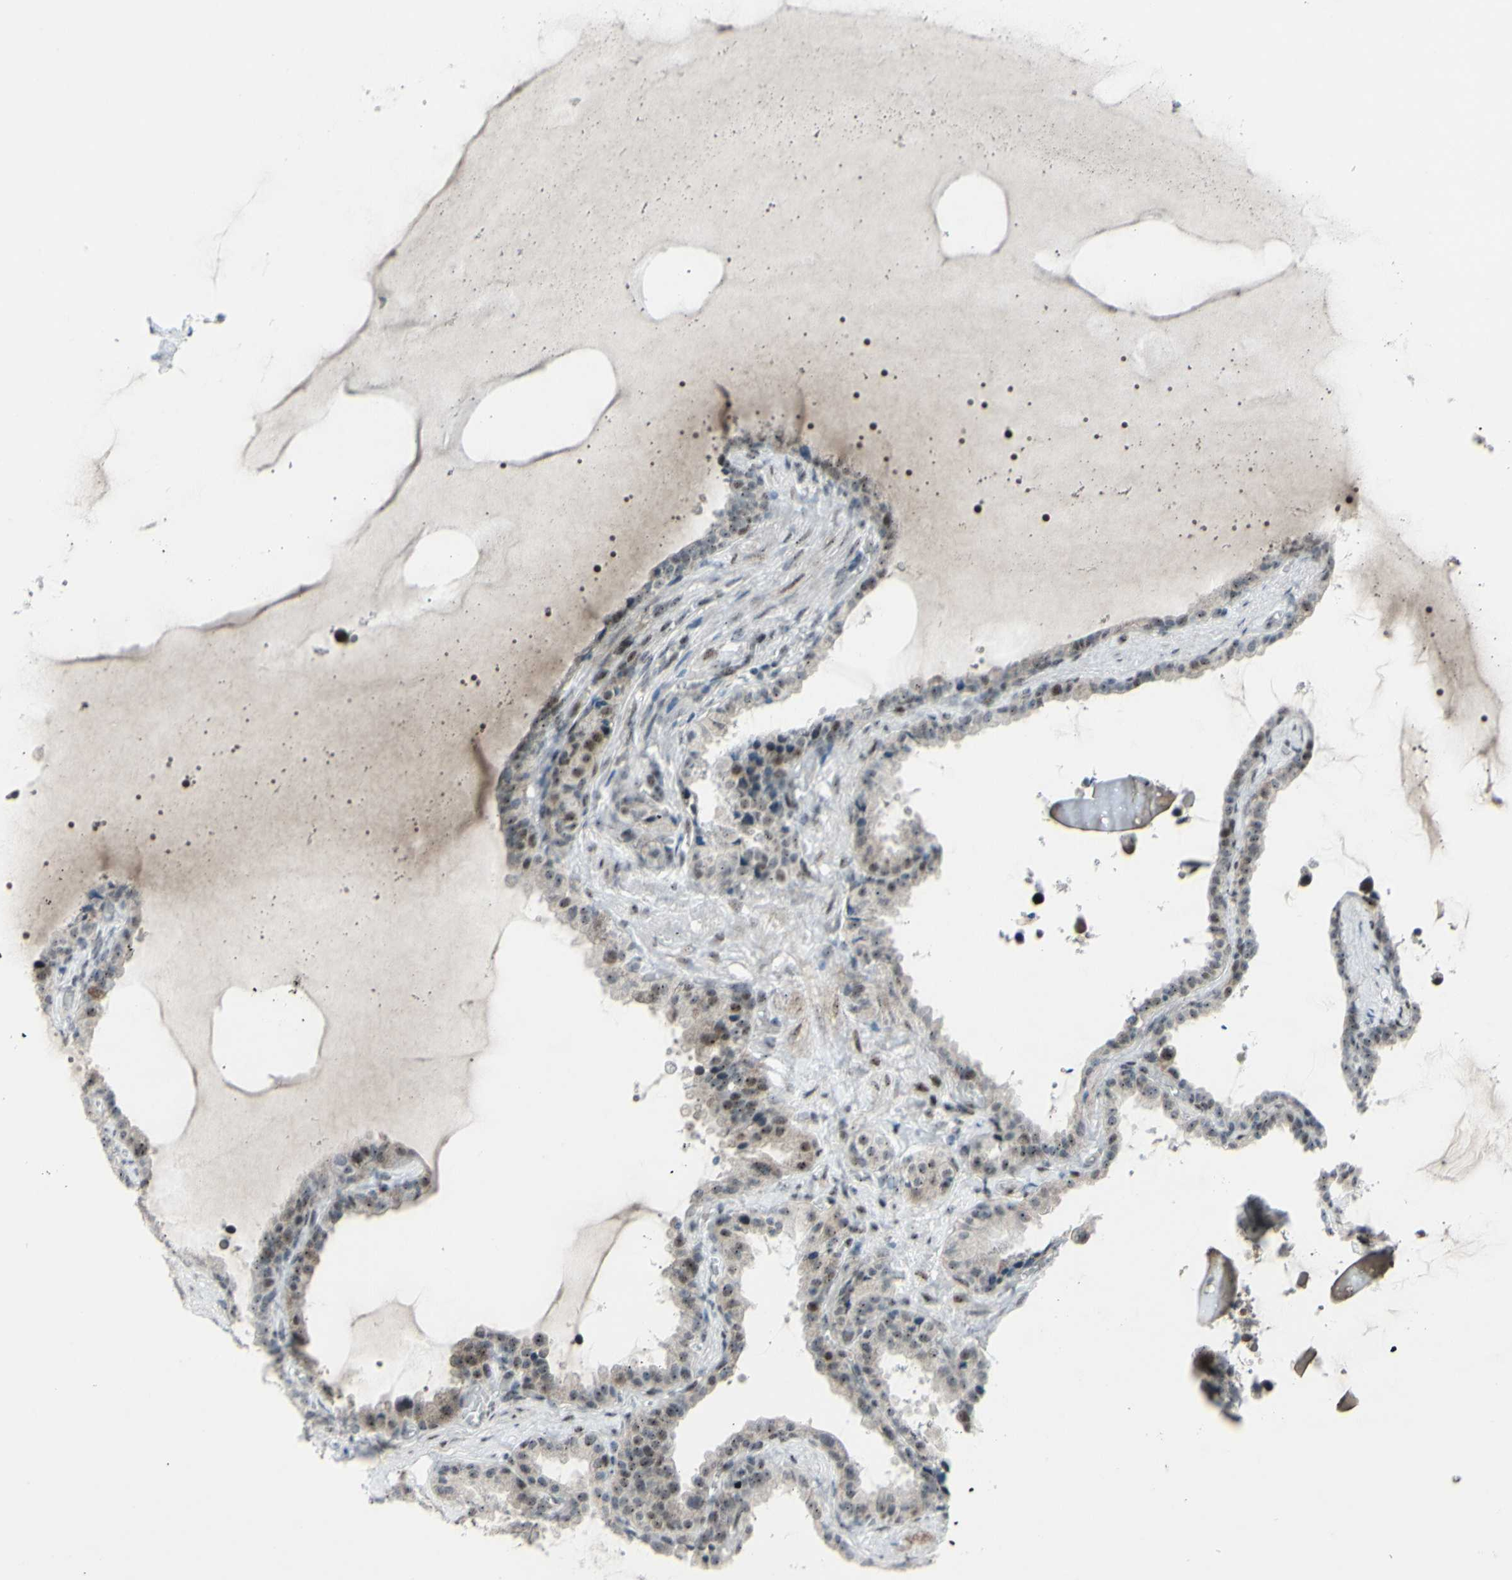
{"staining": {"intensity": "moderate", "quantity": ">75%", "location": "nuclear"}, "tissue": "seminal vesicle", "cell_type": "Glandular cells", "image_type": "normal", "snomed": [{"axis": "morphology", "description": "Normal tissue, NOS"}, {"axis": "topography", "description": "Seminal veicle"}], "caption": "The micrograph exhibits a brown stain indicating the presence of a protein in the nuclear of glandular cells in seminal vesicle.", "gene": "POLR1A", "patient": {"sex": "male", "age": 46}}